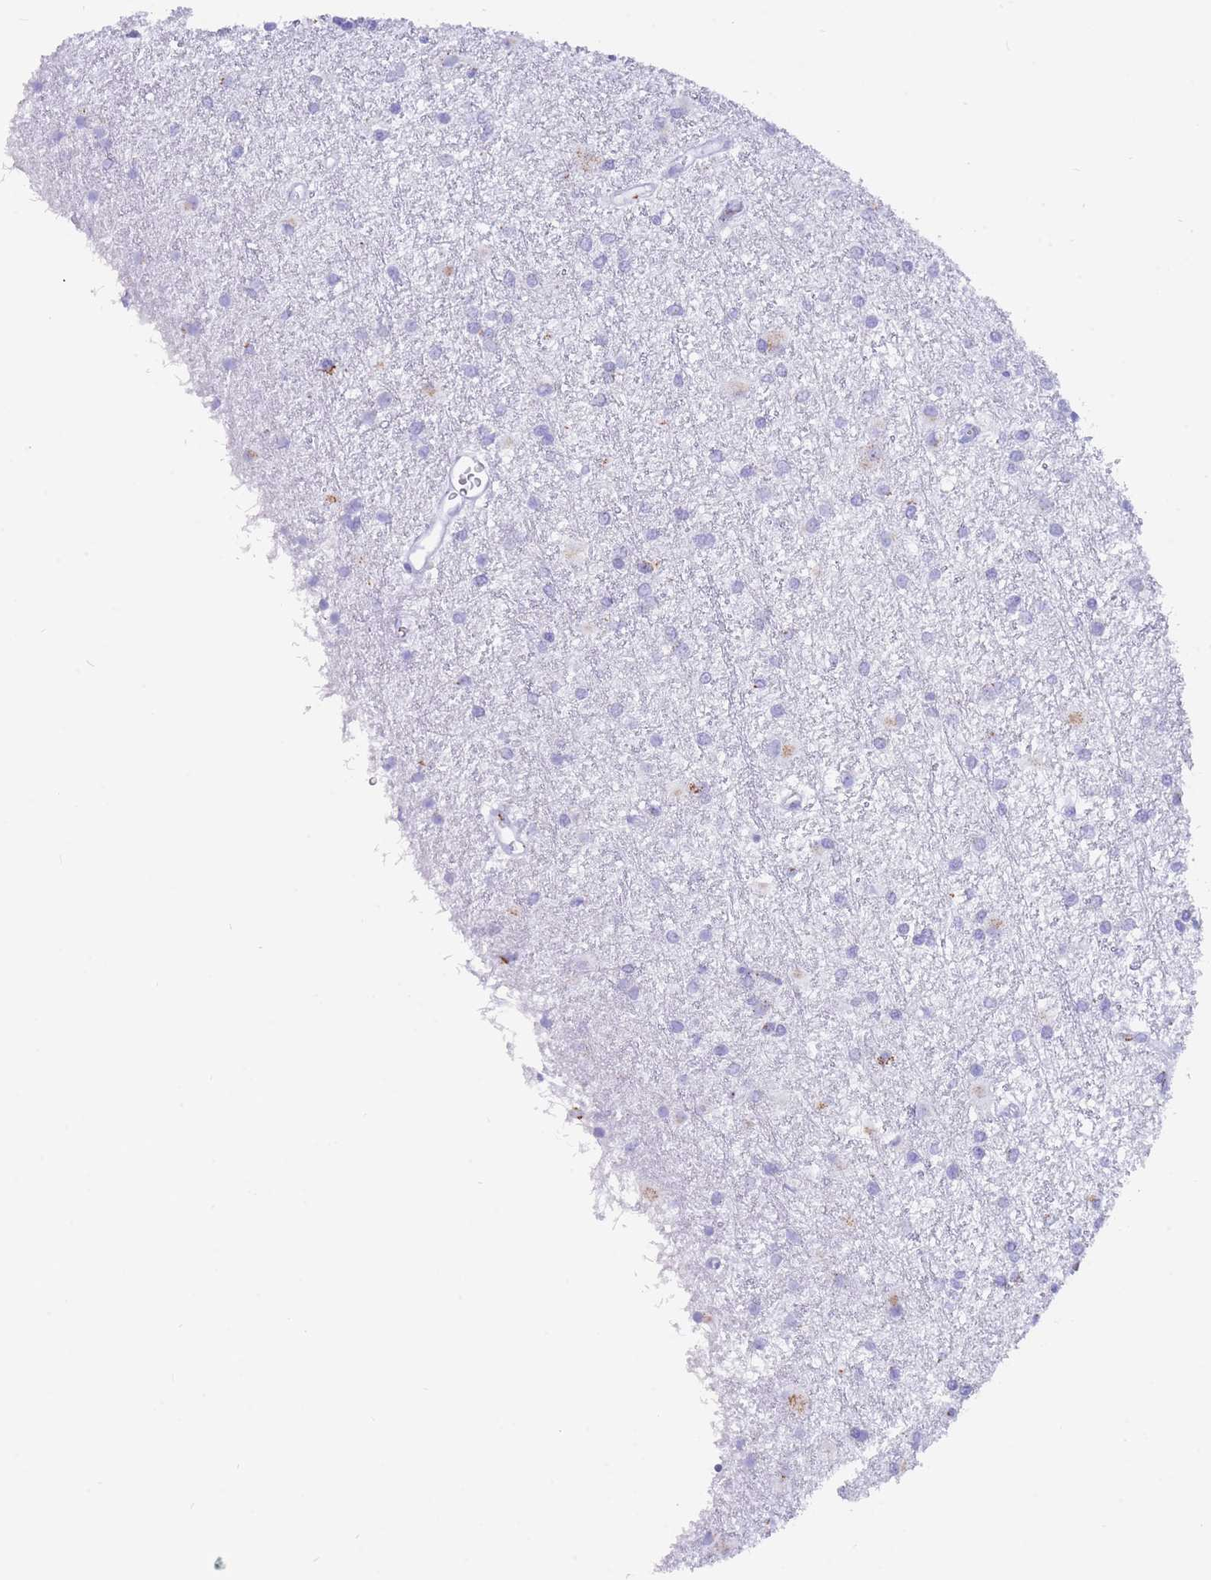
{"staining": {"intensity": "negative", "quantity": "none", "location": "none"}, "tissue": "glioma", "cell_type": "Tumor cells", "image_type": "cancer", "snomed": [{"axis": "morphology", "description": "Glioma, malignant, High grade"}, {"axis": "topography", "description": "Brain"}], "caption": "A photomicrograph of human malignant glioma (high-grade) is negative for staining in tumor cells. (Stains: DAB (3,3'-diaminobenzidine) IHC with hematoxylin counter stain, Microscopy: brightfield microscopy at high magnification).", "gene": "FAM3C", "patient": {"sex": "female", "age": 50}}